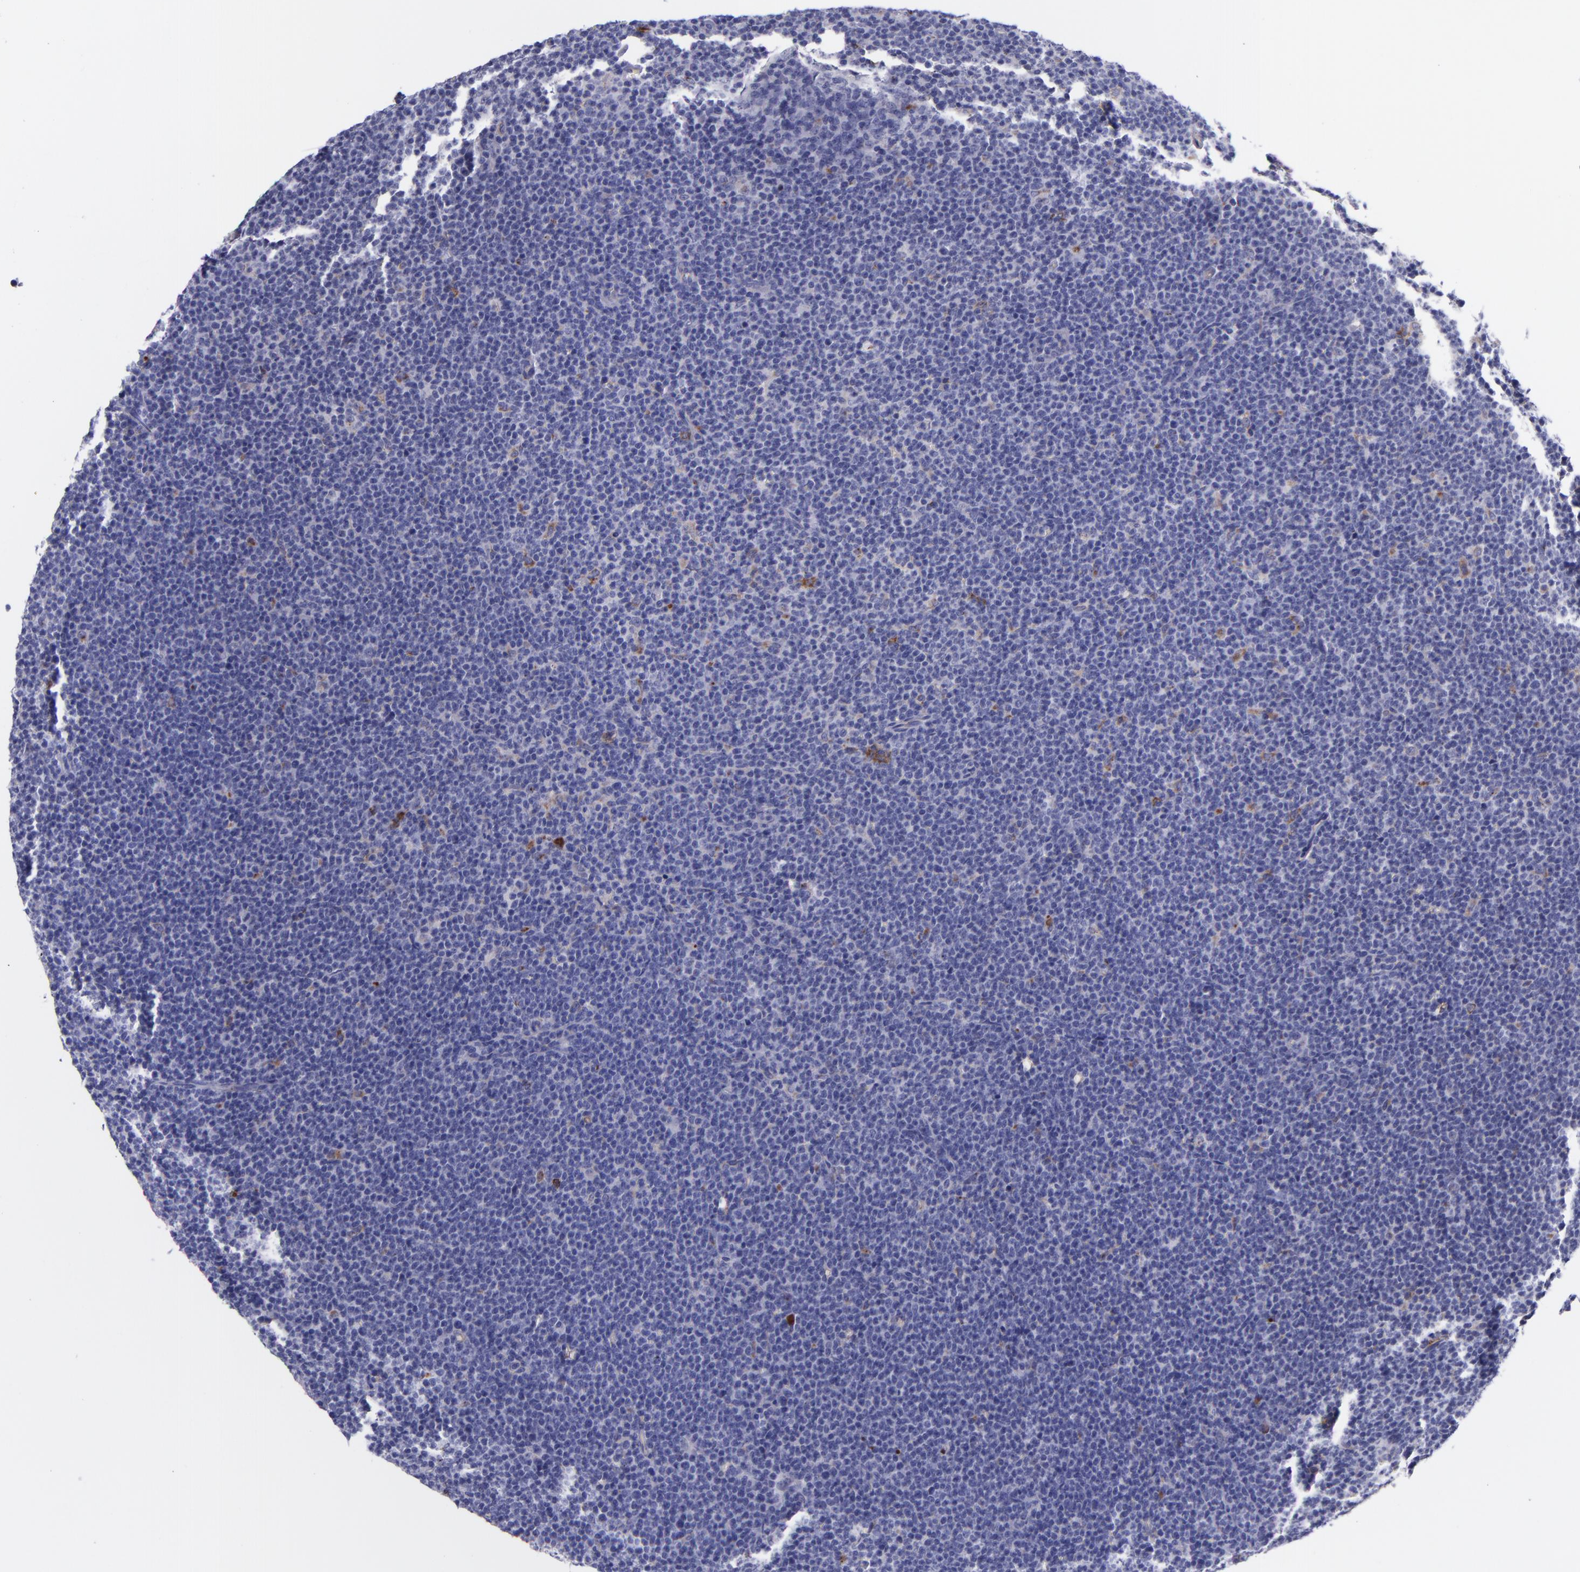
{"staining": {"intensity": "negative", "quantity": "none", "location": "none"}, "tissue": "lymphoma", "cell_type": "Tumor cells", "image_type": "cancer", "snomed": [{"axis": "morphology", "description": "Malignant lymphoma, non-Hodgkin's type, High grade"}, {"axis": "topography", "description": "Lymph node"}], "caption": "The immunohistochemistry image has no significant positivity in tumor cells of lymphoma tissue.", "gene": "IVL", "patient": {"sex": "female", "age": 58}}